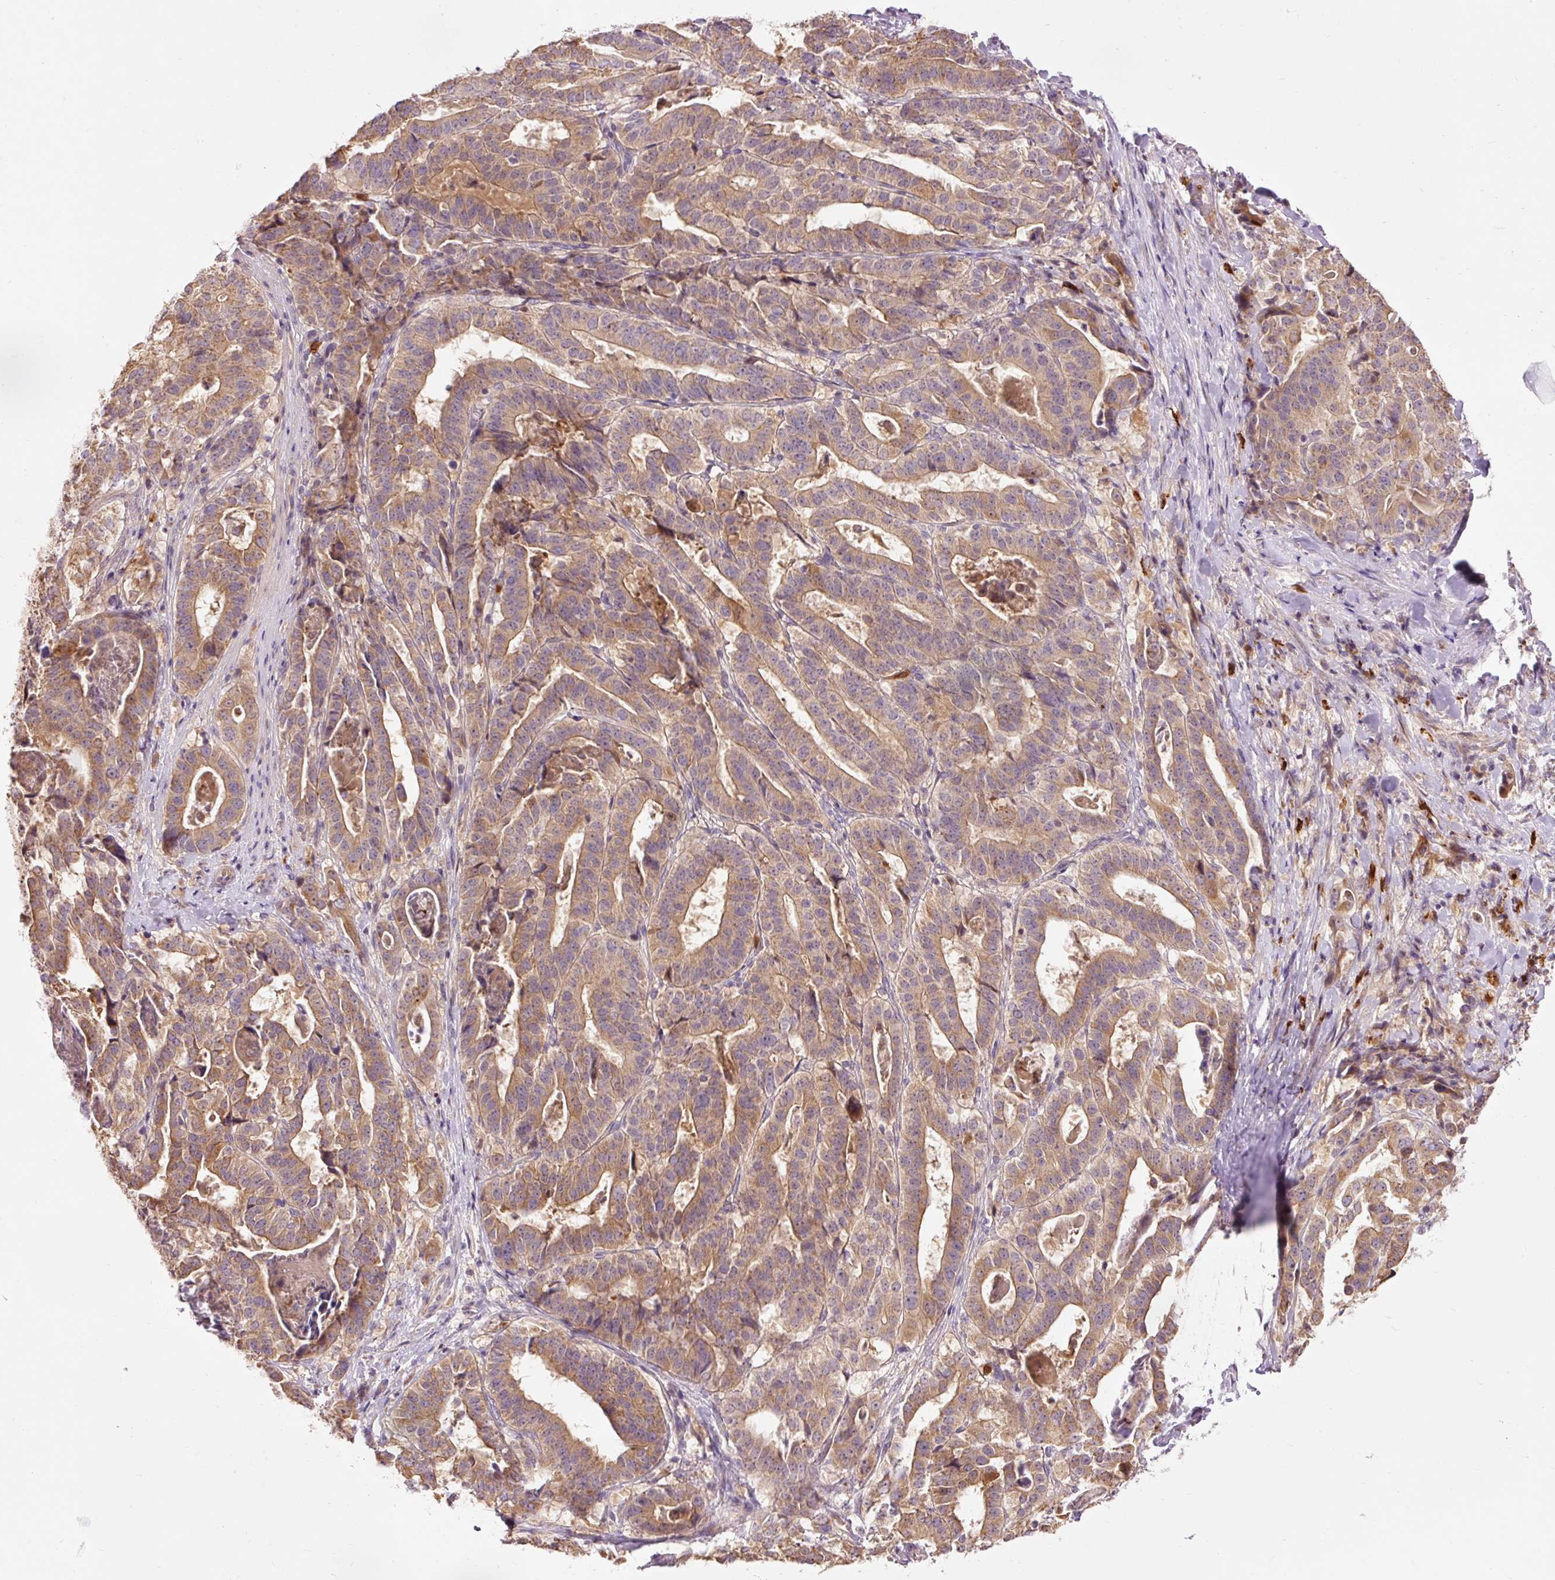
{"staining": {"intensity": "moderate", "quantity": ">75%", "location": "cytoplasmic/membranous"}, "tissue": "stomach cancer", "cell_type": "Tumor cells", "image_type": "cancer", "snomed": [{"axis": "morphology", "description": "Adenocarcinoma, NOS"}, {"axis": "topography", "description": "Stomach"}], "caption": "Immunohistochemistry (IHC) photomicrograph of stomach cancer (adenocarcinoma) stained for a protein (brown), which demonstrates medium levels of moderate cytoplasmic/membranous expression in approximately >75% of tumor cells.", "gene": "PRDX5", "patient": {"sex": "male", "age": 48}}